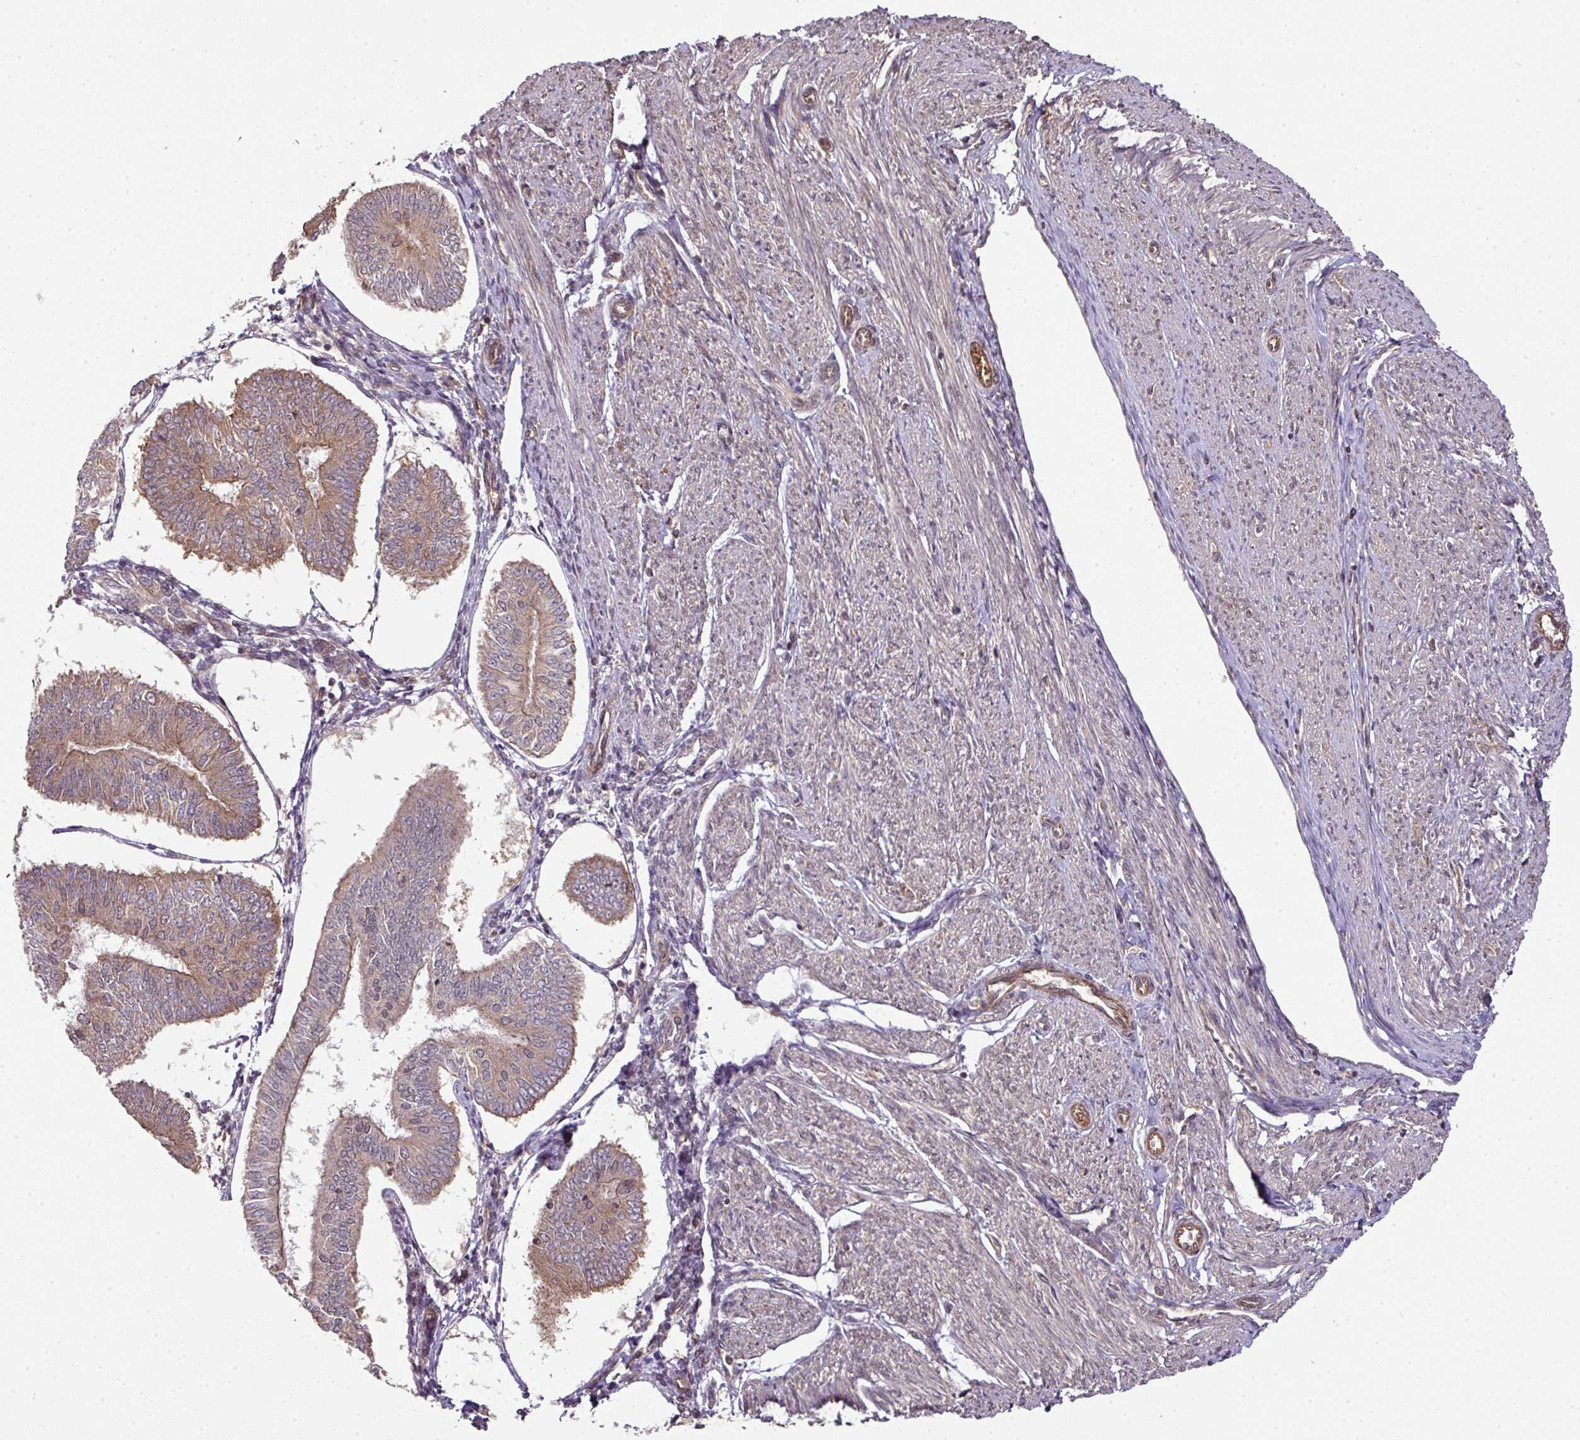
{"staining": {"intensity": "weak", "quantity": "25%-75%", "location": "cytoplasmic/membranous"}, "tissue": "endometrial cancer", "cell_type": "Tumor cells", "image_type": "cancer", "snomed": [{"axis": "morphology", "description": "Adenocarcinoma, NOS"}, {"axis": "topography", "description": "Endometrium"}], "caption": "Immunohistochemical staining of human endometrial adenocarcinoma exhibits low levels of weak cytoplasmic/membranous protein positivity in about 25%-75% of tumor cells.", "gene": "ANKRD18A", "patient": {"sex": "female", "age": 58}}